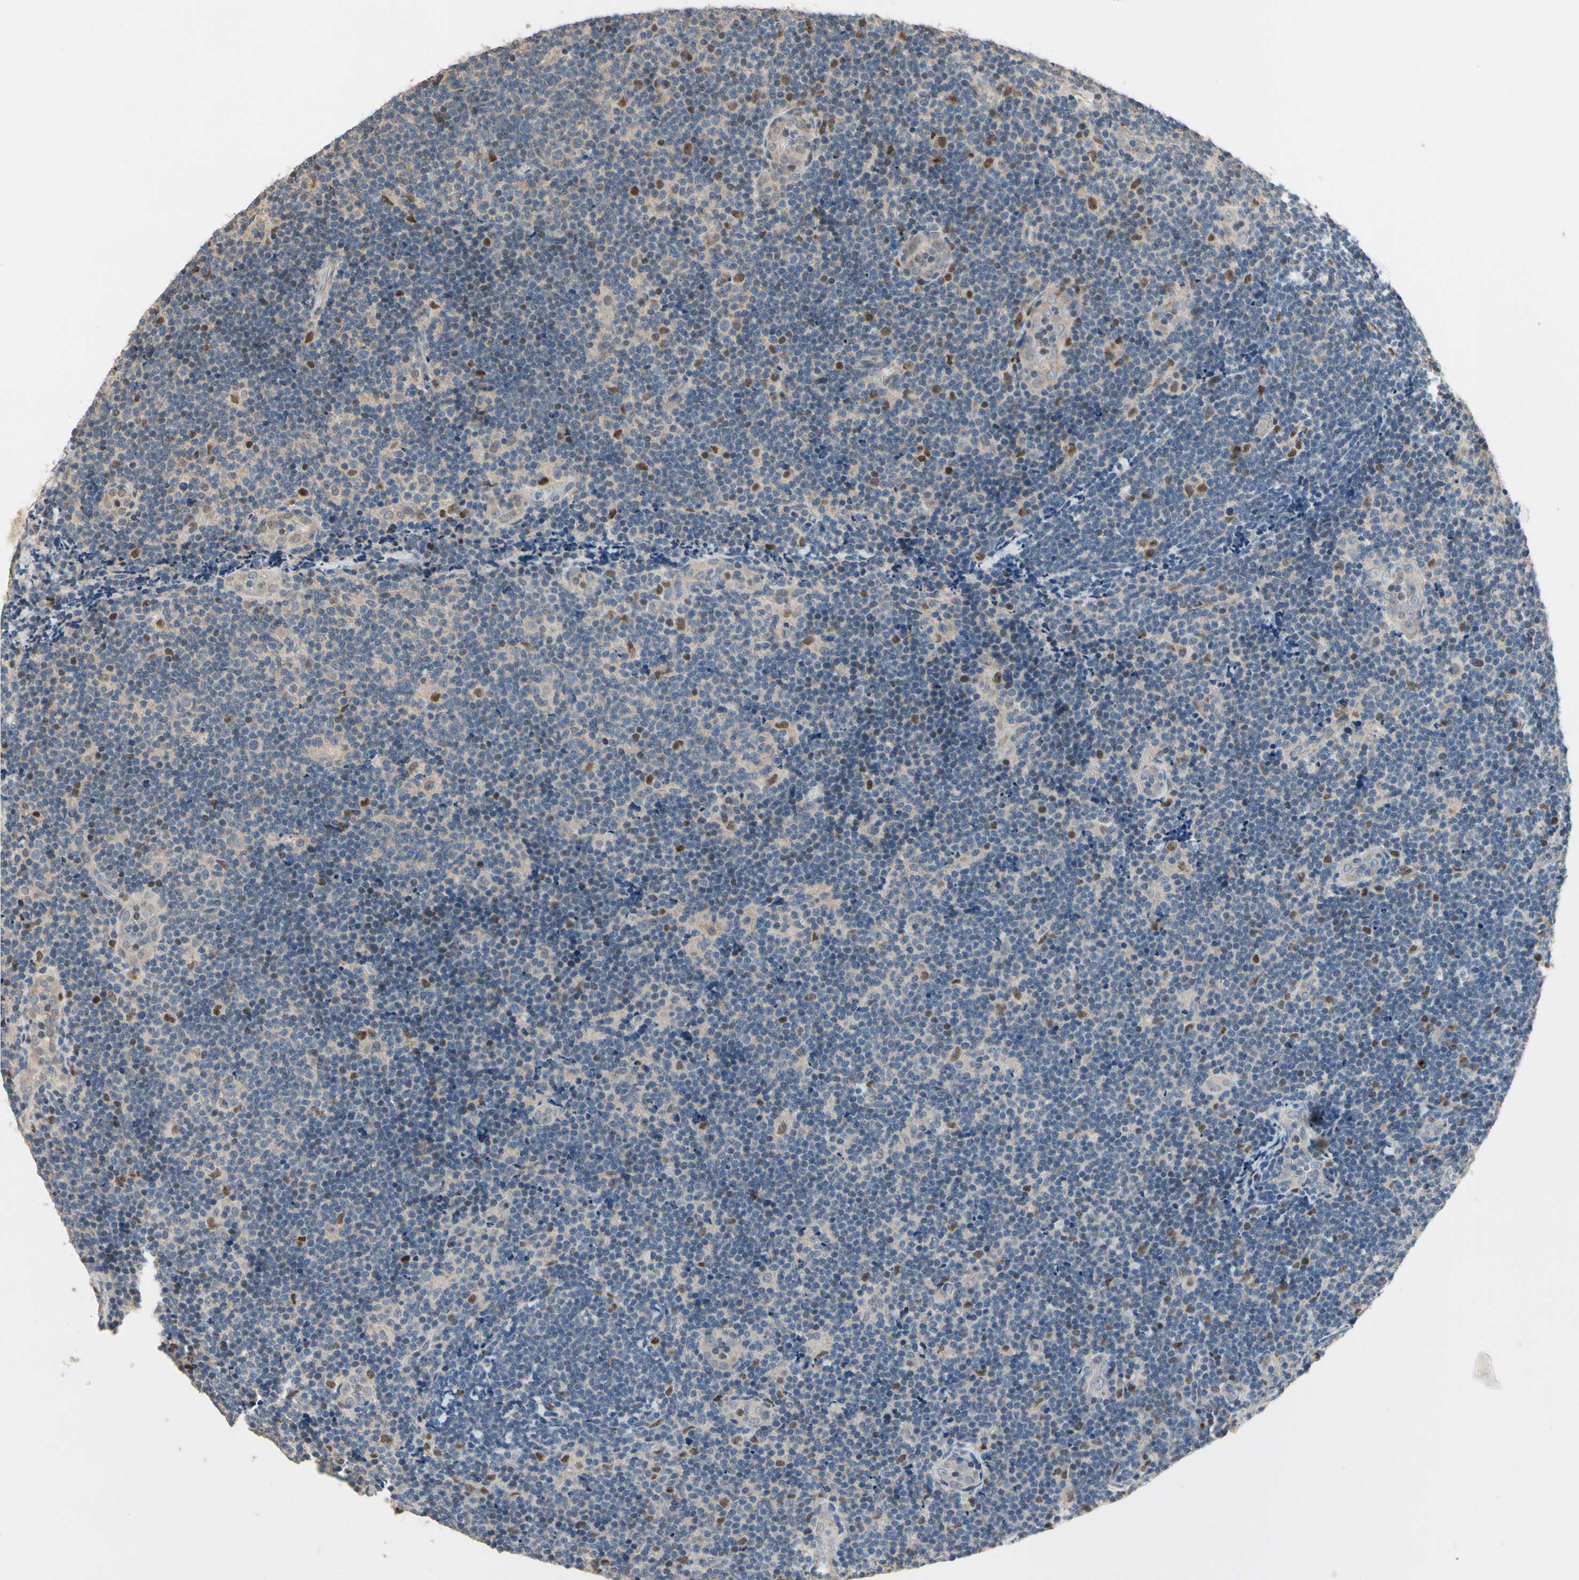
{"staining": {"intensity": "strong", "quantity": "<25%", "location": "nuclear"}, "tissue": "lymphoma", "cell_type": "Tumor cells", "image_type": "cancer", "snomed": [{"axis": "morphology", "description": "Malignant lymphoma, non-Hodgkin's type, Low grade"}, {"axis": "topography", "description": "Lymph node"}], "caption": "Immunohistochemistry (DAB) staining of human lymphoma exhibits strong nuclear protein positivity in about <25% of tumor cells. The staining is performed using DAB brown chromogen to label protein expression. The nuclei are counter-stained blue using hematoxylin.", "gene": "CGREF1", "patient": {"sex": "male", "age": 83}}